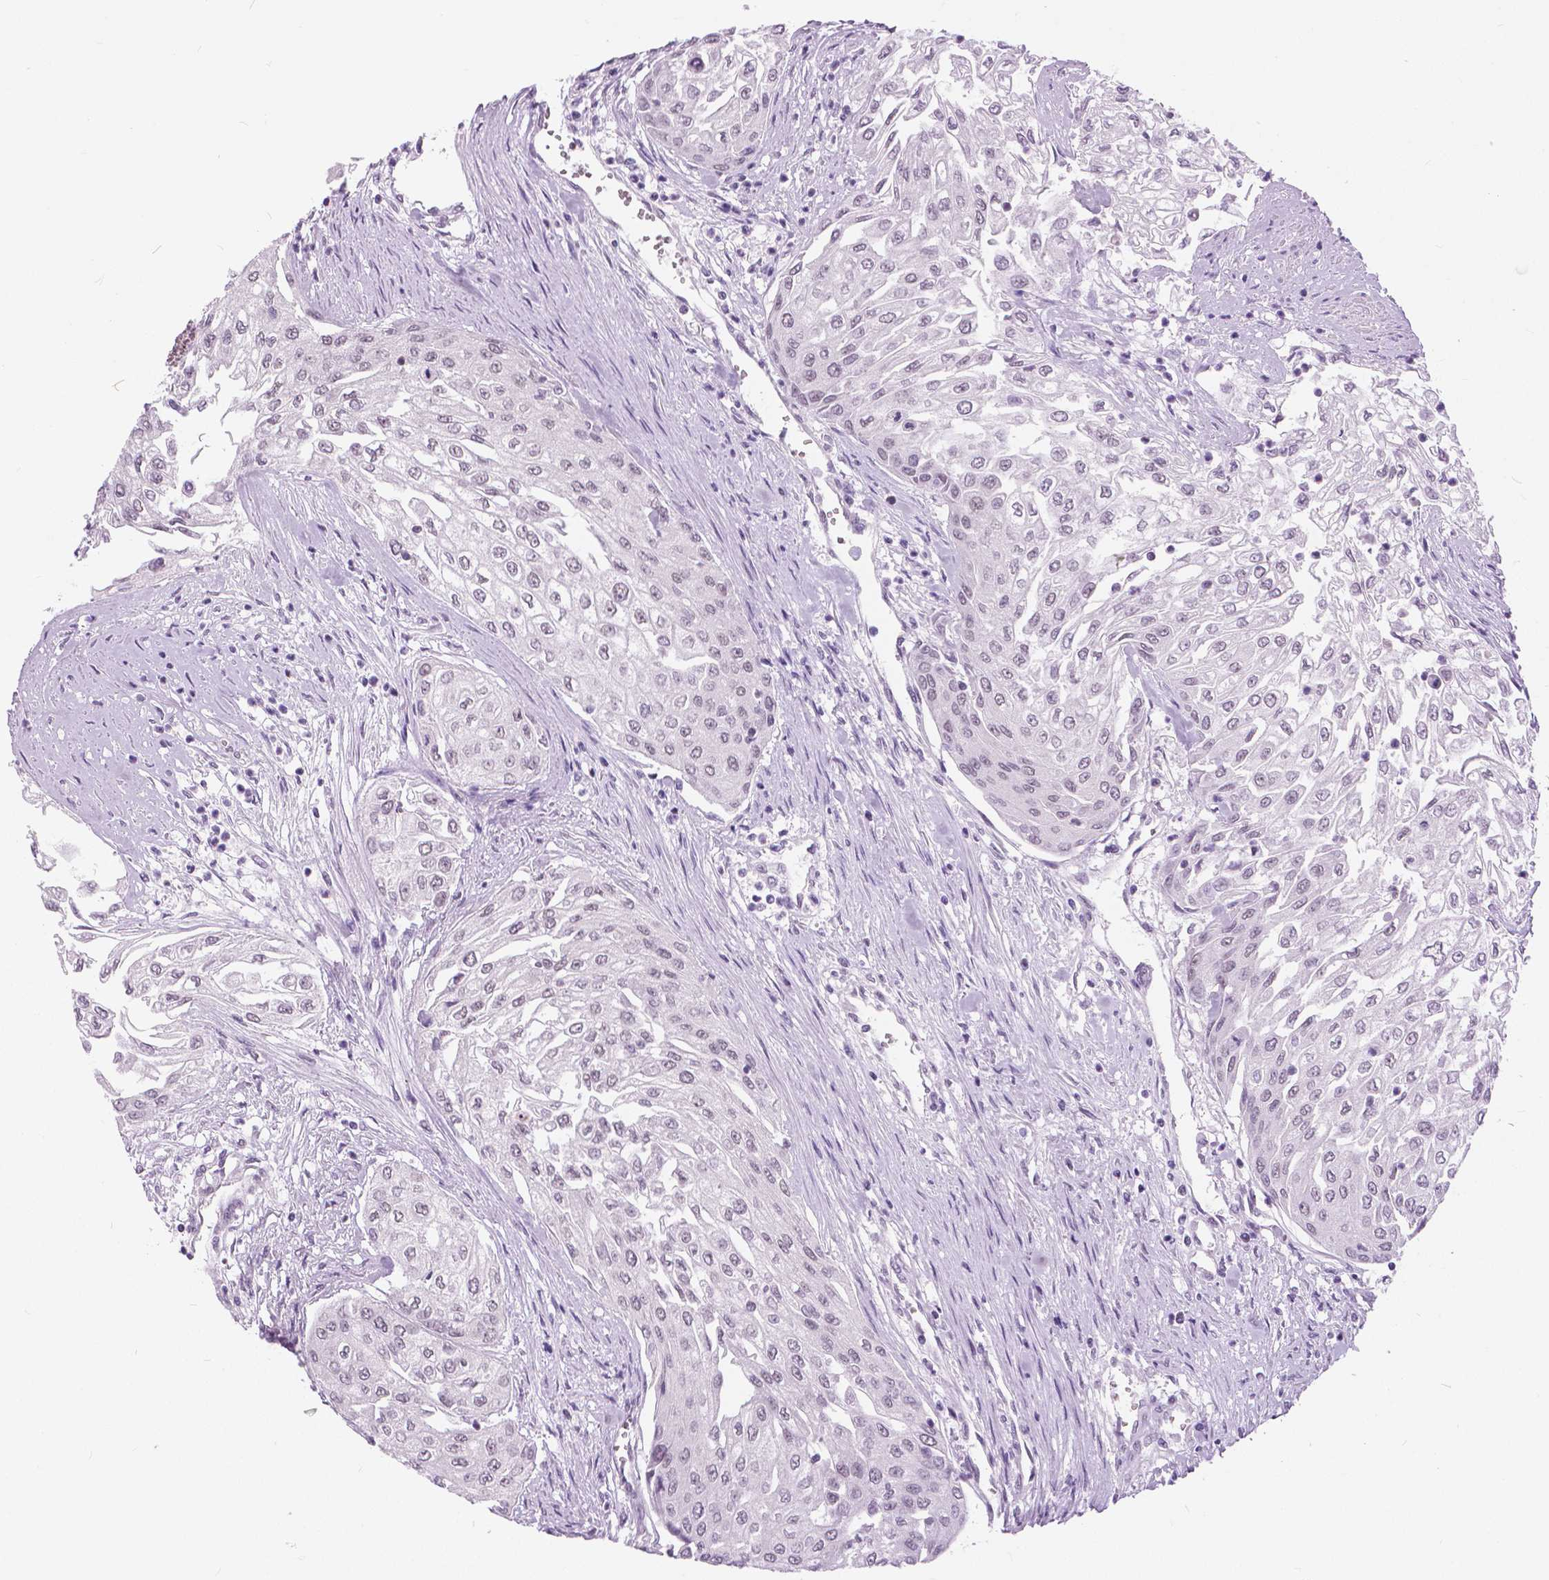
{"staining": {"intensity": "negative", "quantity": "none", "location": "none"}, "tissue": "urothelial cancer", "cell_type": "Tumor cells", "image_type": "cancer", "snomed": [{"axis": "morphology", "description": "Urothelial carcinoma, High grade"}, {"axis": "topography", "description": "Urinary bladder"}], "caption": "Immunohistochemical staining of human urothelial cancer demonstrates no significant positivity in tumor cells.", "gene": "MYOM1", "patient": {"sex": "male", "age": 62}}